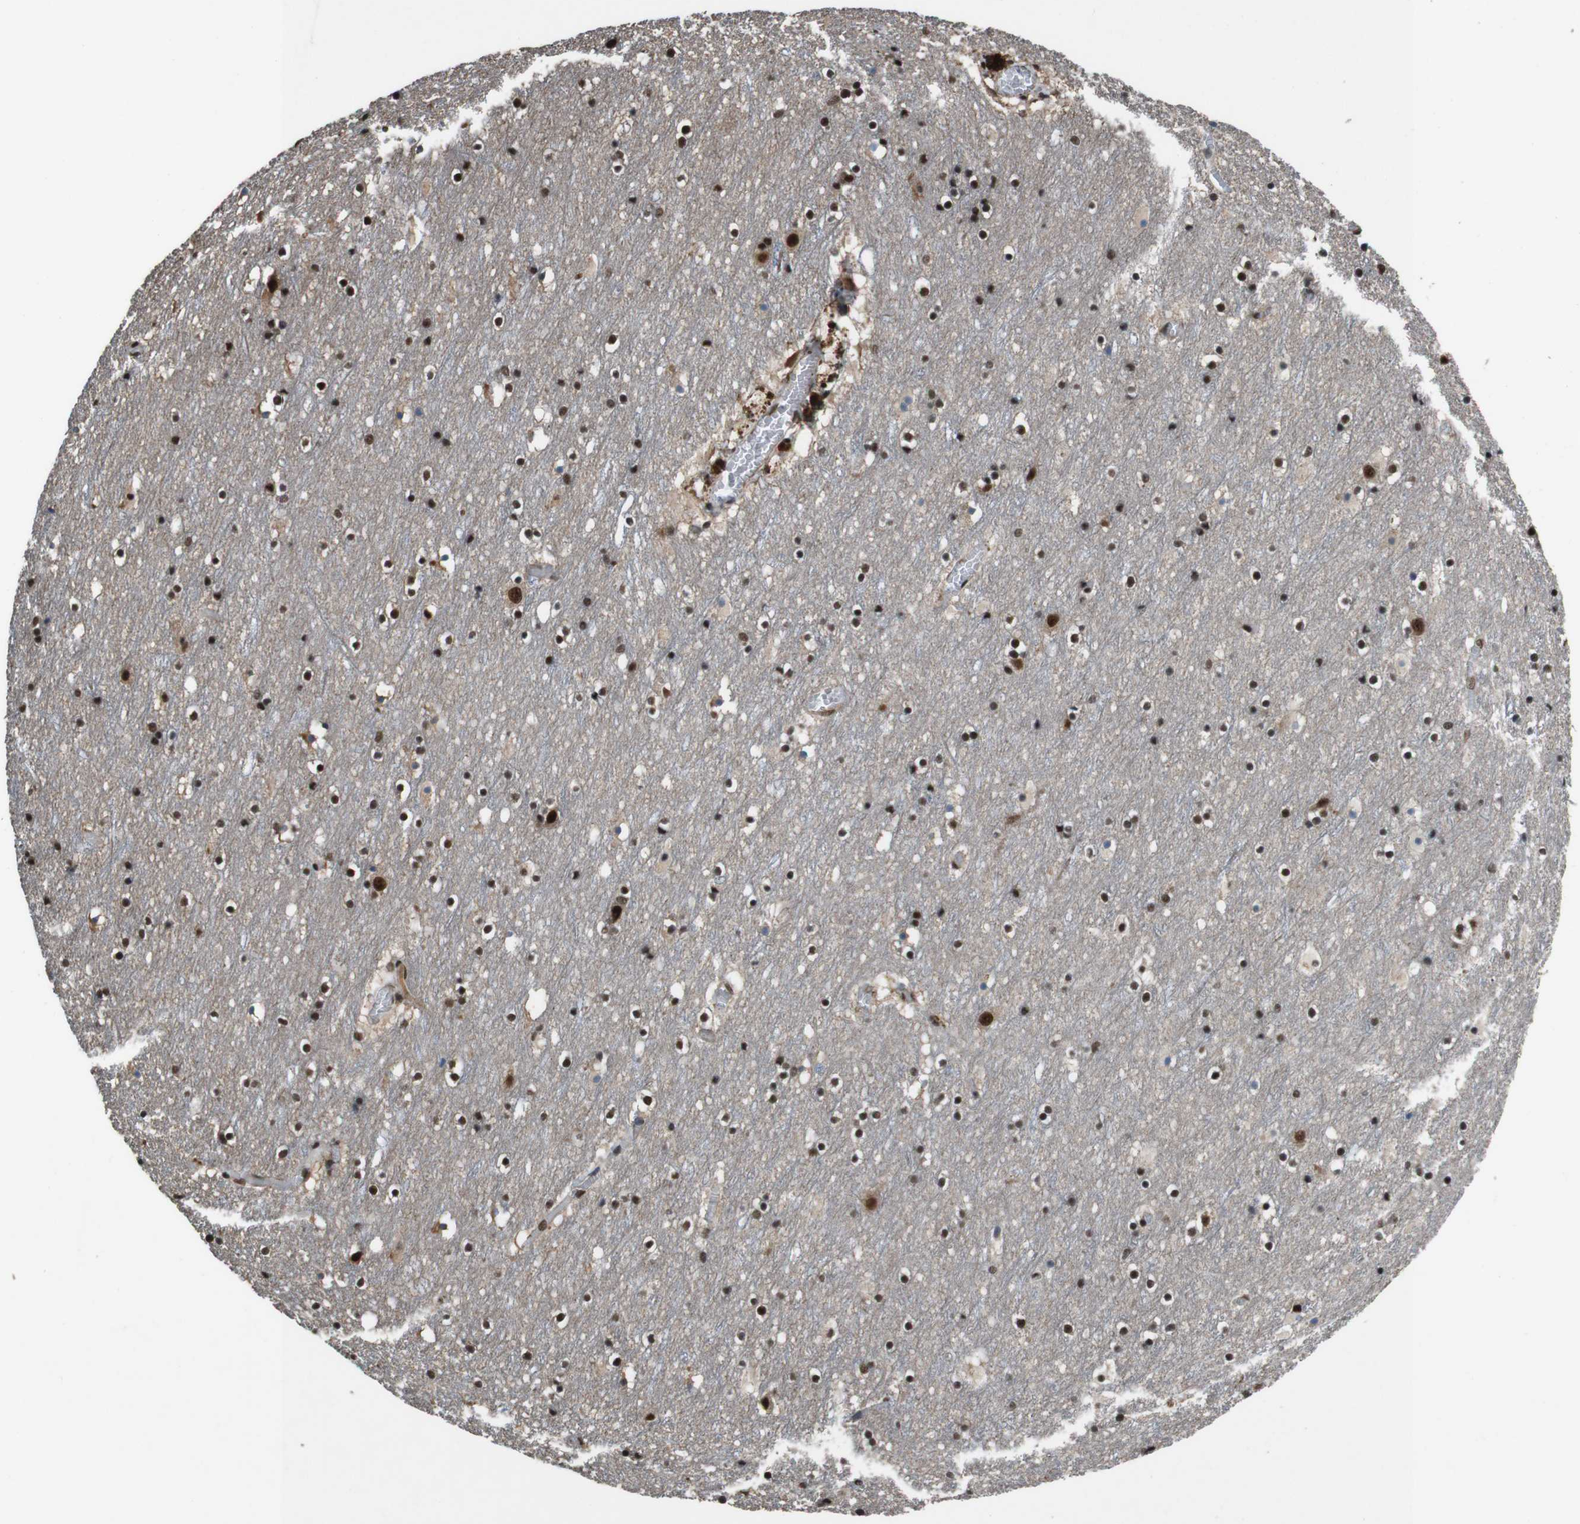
{"staining": {"intensity": "moderate", "quantity": ">75%", "location": "nuclear"}, "tissue": "cerebral cortex", "cell_type": "Endothelial cells", "image_type": "normal", "snomed": [{"axis": "morphology", "description": "Normal tissue, NOS"}, {"axis": "topography", "description": "Cerebral cortex"}], "caption": "Immunohistochemistry (IHC) staining of benign cerebral cortex, which displays medium levels of moderate nuclear expression in about >75% of endothelial cells indicating moderate nuclear protein staining. The staining was performed using DAB (3,3'-diaminobenzidine) (brown) for protein detection and nuclei were counterstained in hematoxylin (blue).", "gene": "NR4A2", "patient": {"sex": "male", "age": 45}}